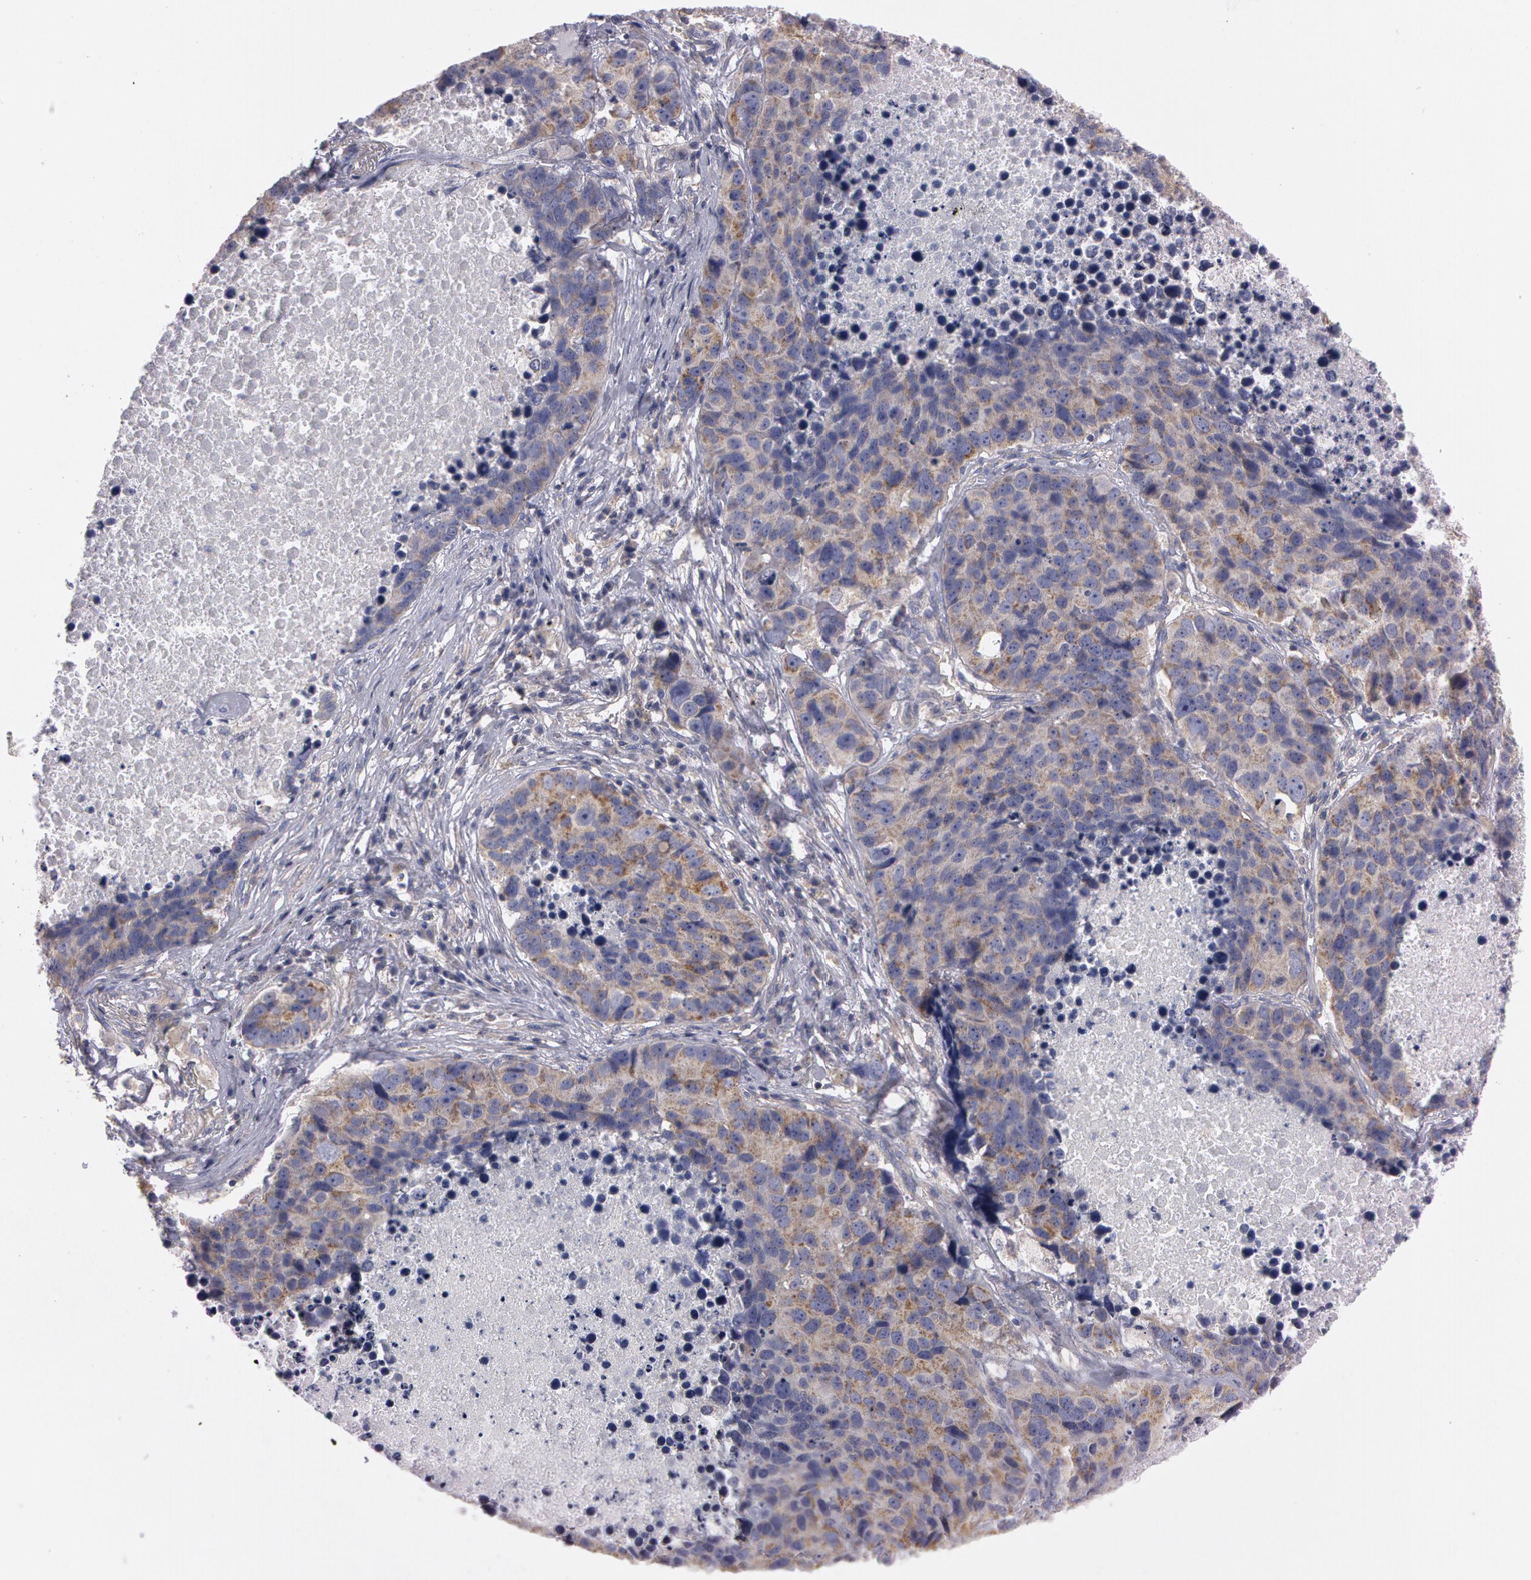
{"staining": {"intensity": "weak", "quantity": "25%-75%", "location": "cytoplasmic/membranous"}, "tissue": "lung cancer", "cell_type": "Tumor cells", "image_type": "cancer", "snomed": [{"axis": "morphology", "description": "Carcinoid, malignant, NOS"}, {"axis": "topography", "description": "Lung"}], "caption": "Immunohistochemical staining of lung cancer reveals weak cytoplasmic/membranous protein staining in approximately 25%-75% of tumor cells. The staining was performed using DAB to visualize the protein expression in brown, while the nuclei were stained in blue with hematoxylin (Magnification: 20x).", "gene": "NEK9", "patient": {"sex": "male", "age": 60}}